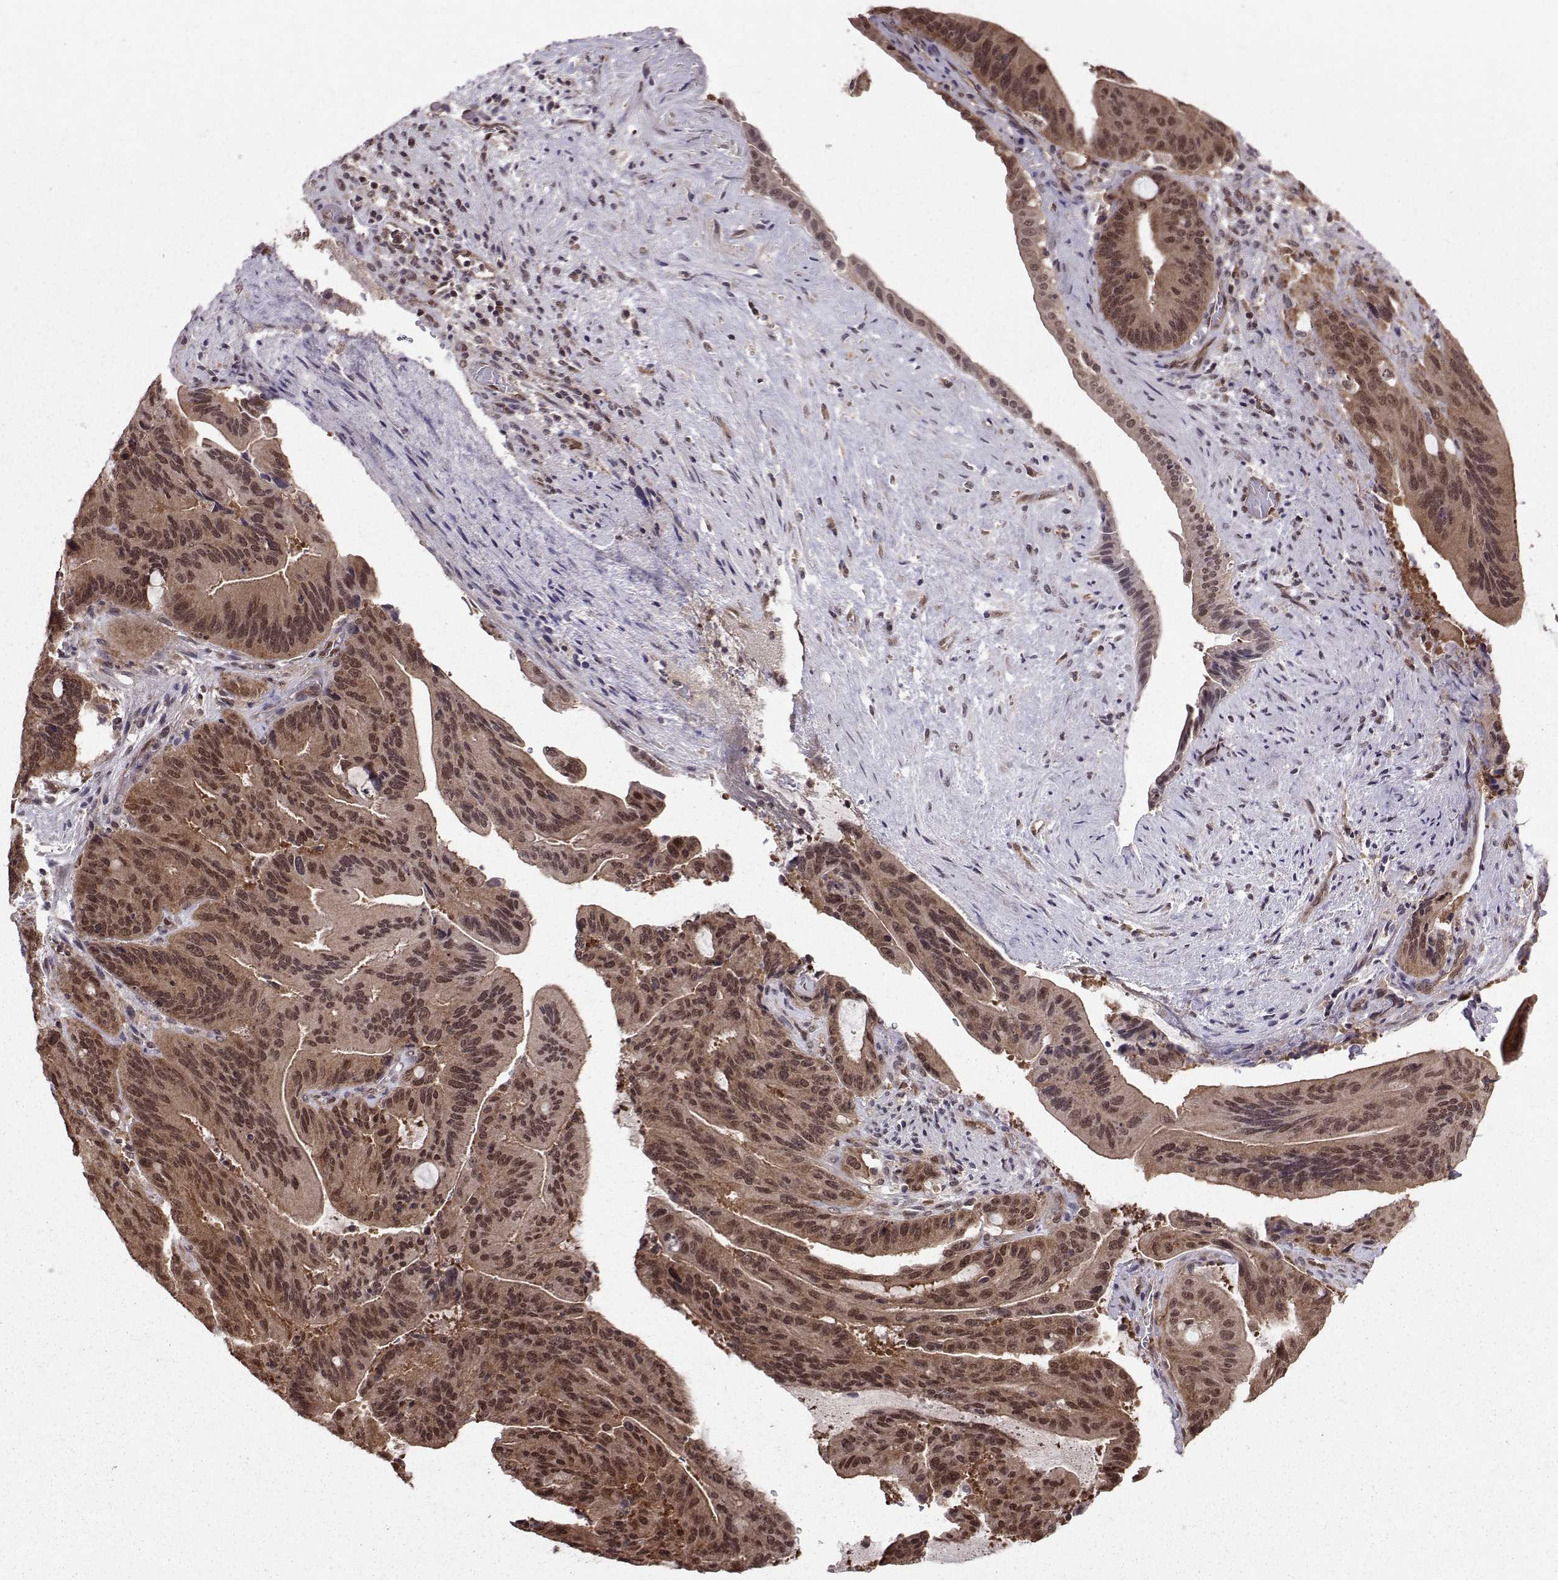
{"staining": {"intensity": "moderate", "quantity": ">75%", "location": "cytoplasmic/membranous,nuclear"}, "tissue": "liver cancer", "cell_type": "Tumor cells", "image_type": "cancer", "snomed": [{"axis": "morphology", "description": "Cholangiocarcinoma"}, {"axis": "topography", "description": "Liver"}], "caption": "Protein expression analysis of liver cancer (cholangiocarcinoma) reveals moderate cytoplasmic/membranous and nuclear positivity in approximately >75% of tumor cells.", "gene": "PPP2R2A", "patient": {"sex": "female", "age": 73}}